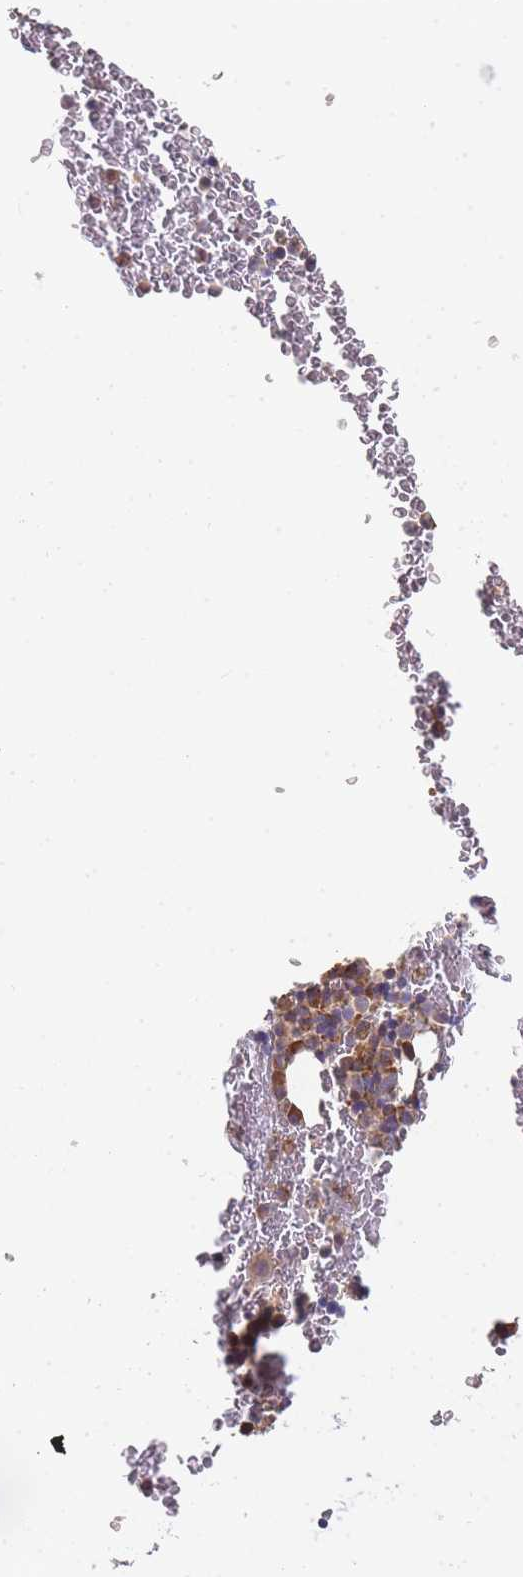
{"staining": {"intensity": "moderate", "quantity": "<25%", "location": "cytoplasmic/membranous"}, "tissue": "bone marrow", "cell_type": "Hematopoietic cells", "image_type": "normal", "snomed": [{"axis": "morphology", "description": "Normal tissue, NOS"}, {"axis": "topography", "description": "Bone marrow"}], "caption": "A brown stain labels moderate cytoplasmic/membranous expression of a protein in hematopoietic cells of unremarkable bone marrow.", "gene": "TRIM26", "patient": {"sex": "male", "age": 11}}